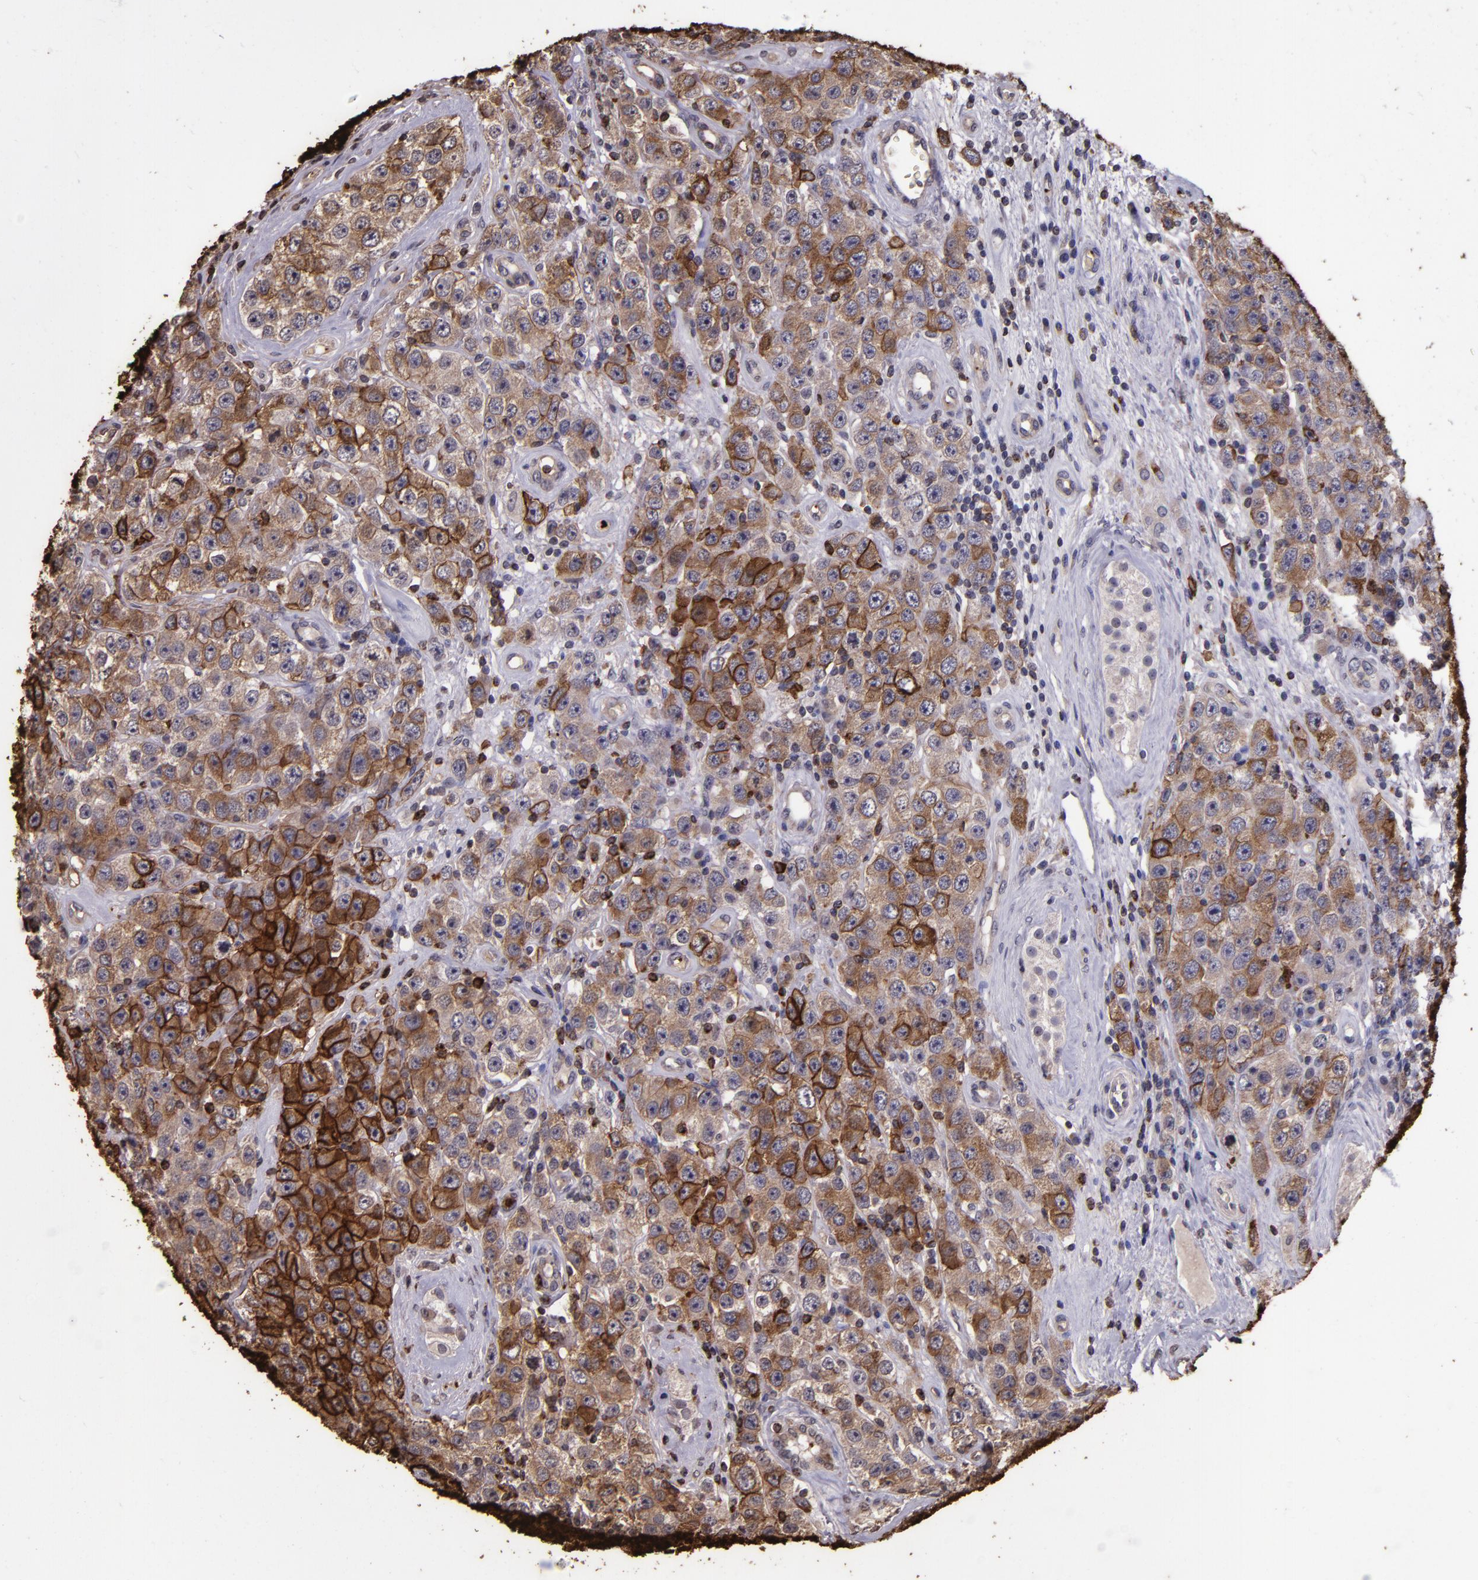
{"staining": {"intensity": "moderate", "quantity": ">75%", "location": "cytoplasmic/membranous"}, "tissue": "testis cancer", "cell_type": "Tumor cells", "image_type": "cancer", "snomed": [{"axis": "morphology", "description": "Seminoma, NOS"}, {"axis": "topography", "description": "Testis"}], "caption": "The immunohistochemical stain highlights moderate cytoplasmic/membranous staining in tumor cells of testis cancer (seminoma) tissue.", "gene": "SLC2A3", "patient": {"sex": "male", "age": 52}}